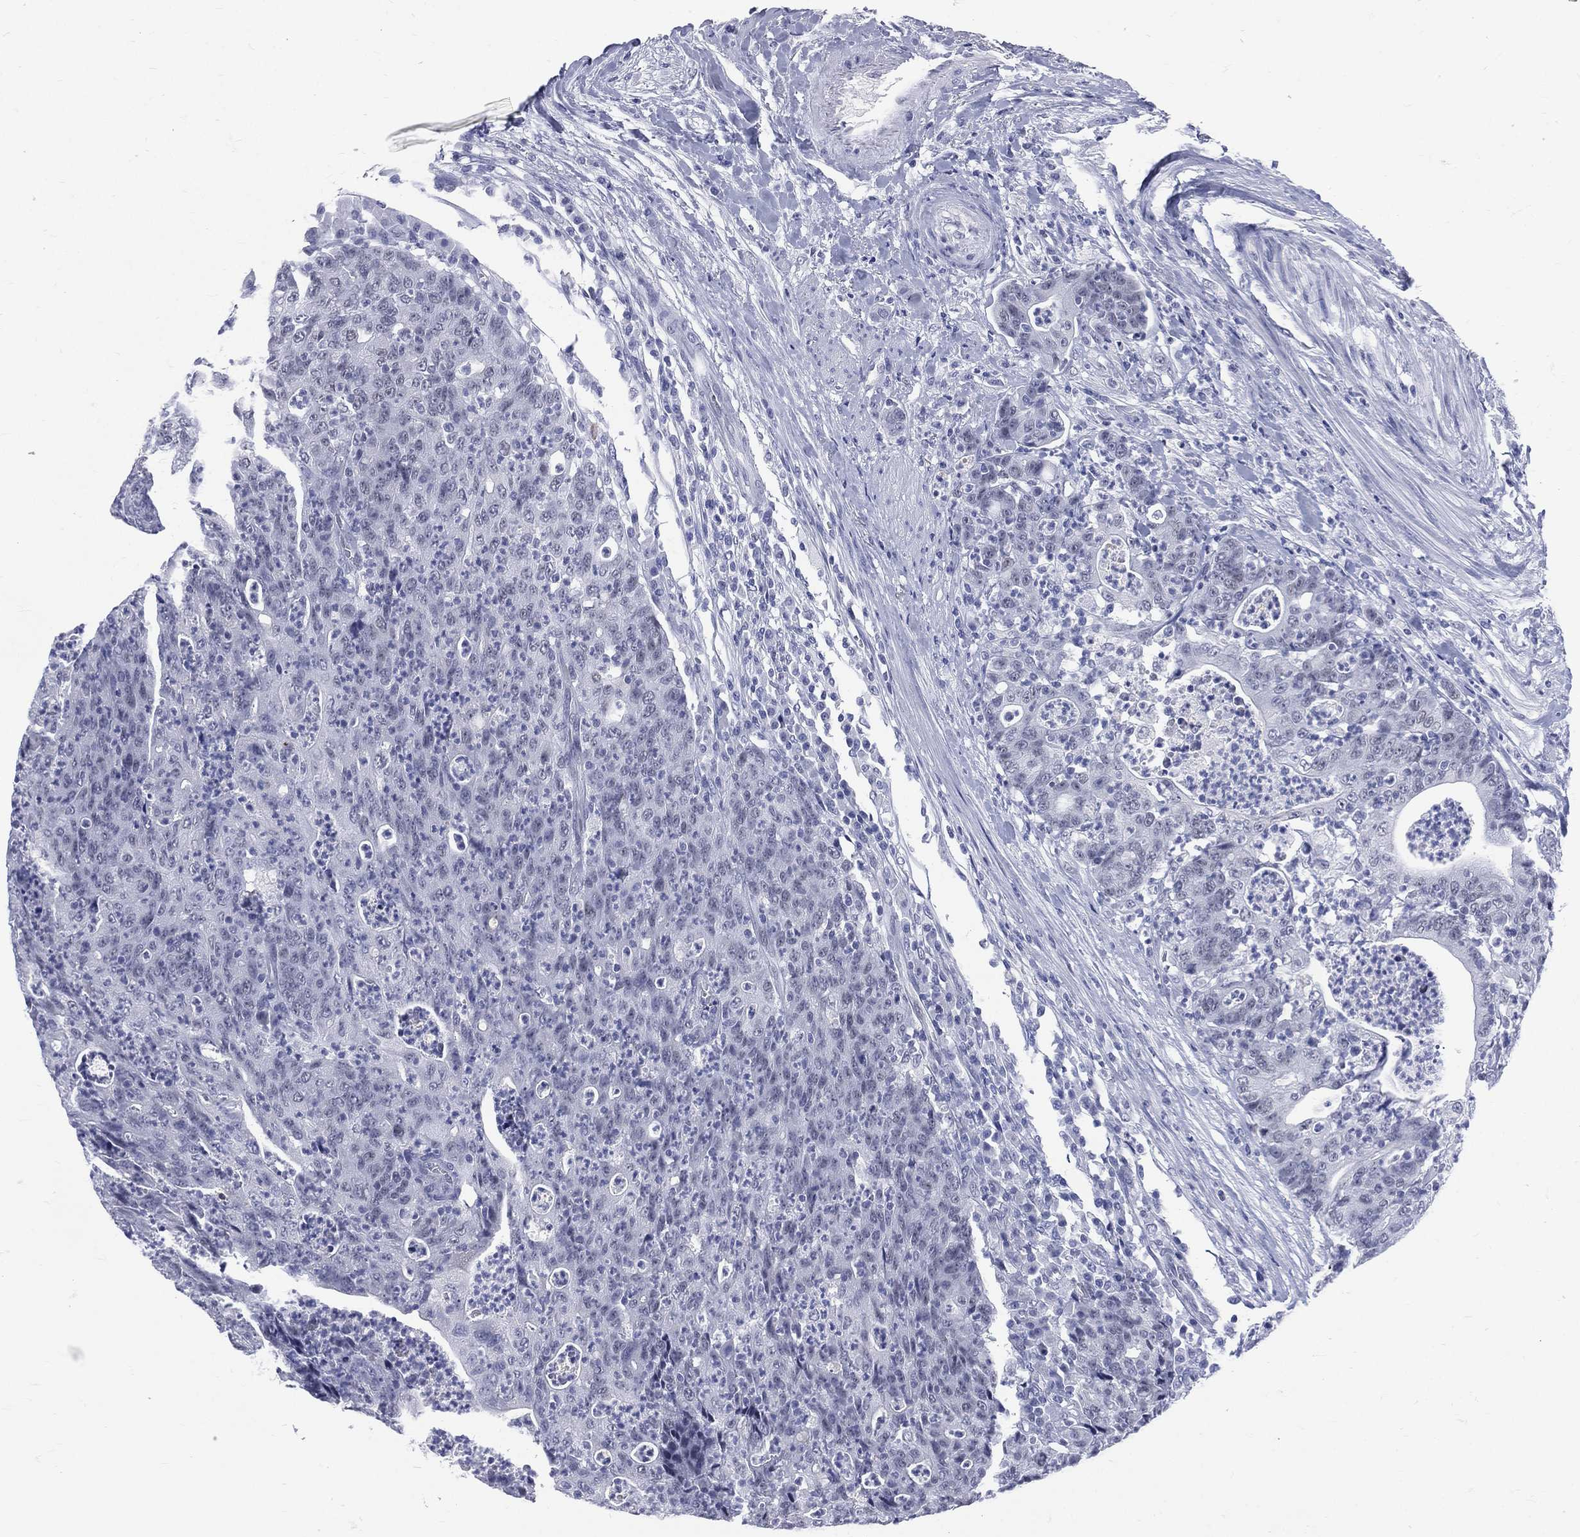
{"staining": {"intensity": "negative", "quantity": "none", "location": "none"}, "tissue": "colorectal cancer", "cell_type": "Tumor cells", "image_type": "cancer", "snomed": [{"axis": "morphology", "description": "Adenocarcinoma, NOS"}, {"axis": "topography", "description": "Colon"}], "caption": "Tumor cells are negative for brown protein staining in colorectal cancer.", "gene": "MLLT10", "patient": {"sex": "male", "age": 70}}